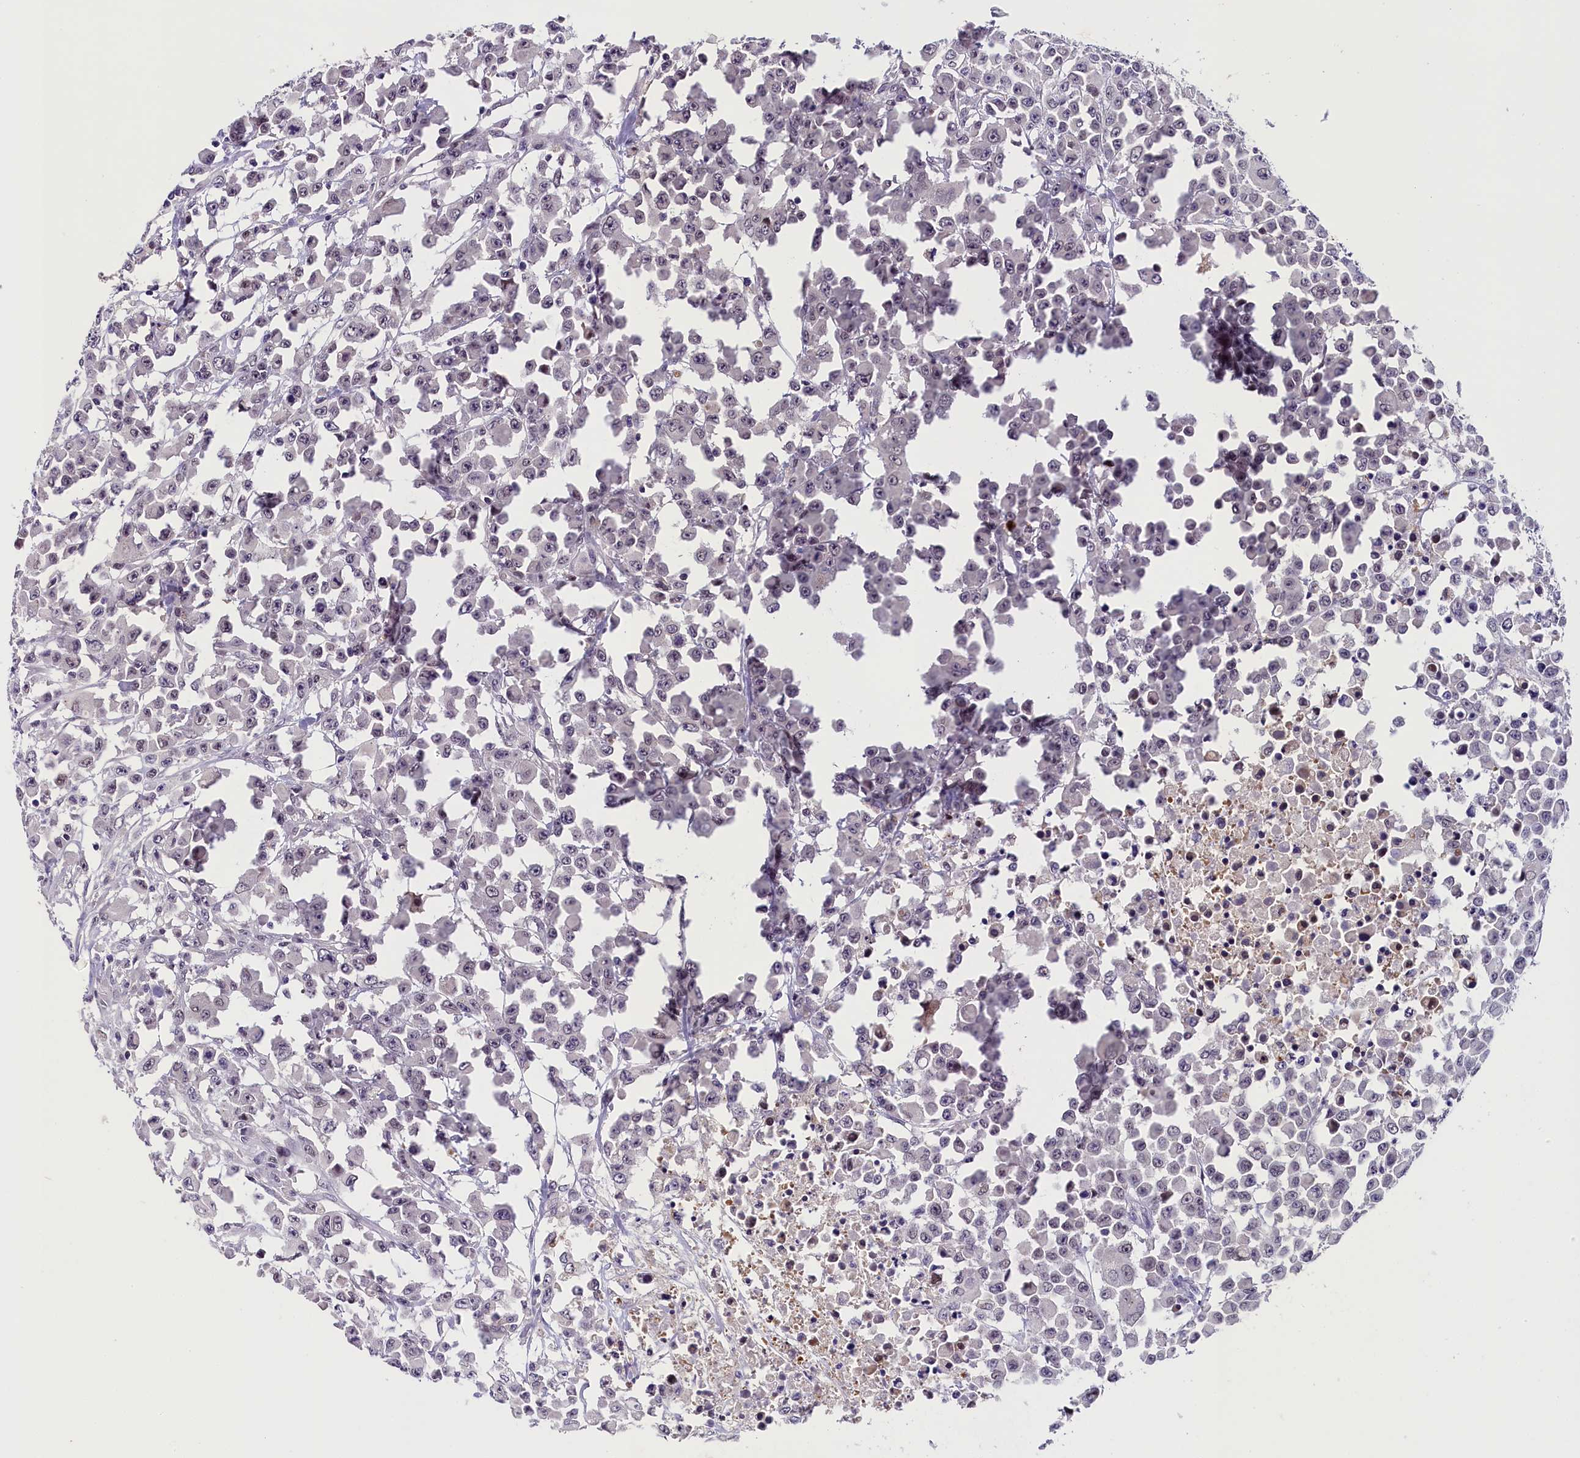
{"staining": {"intensity": "negative", "quantity": "none", "location": "none"}, "tissue": "colorectal cancer", "cell_type": "Tumor cells", "image_type": "cancer", "snomed": [{"axis": "morphology", "description": "Adenocarcinoma, NOS"}, {"axis": "topography", "description": "Colon"}], "caption": "This is an immunohistochemistry (IHC) photomicrograph of colorectal adenocarcinoma. There is no staining in tumor cells.", "gene": "IQCN", "patient": {"sex": "male", "age": 51}}